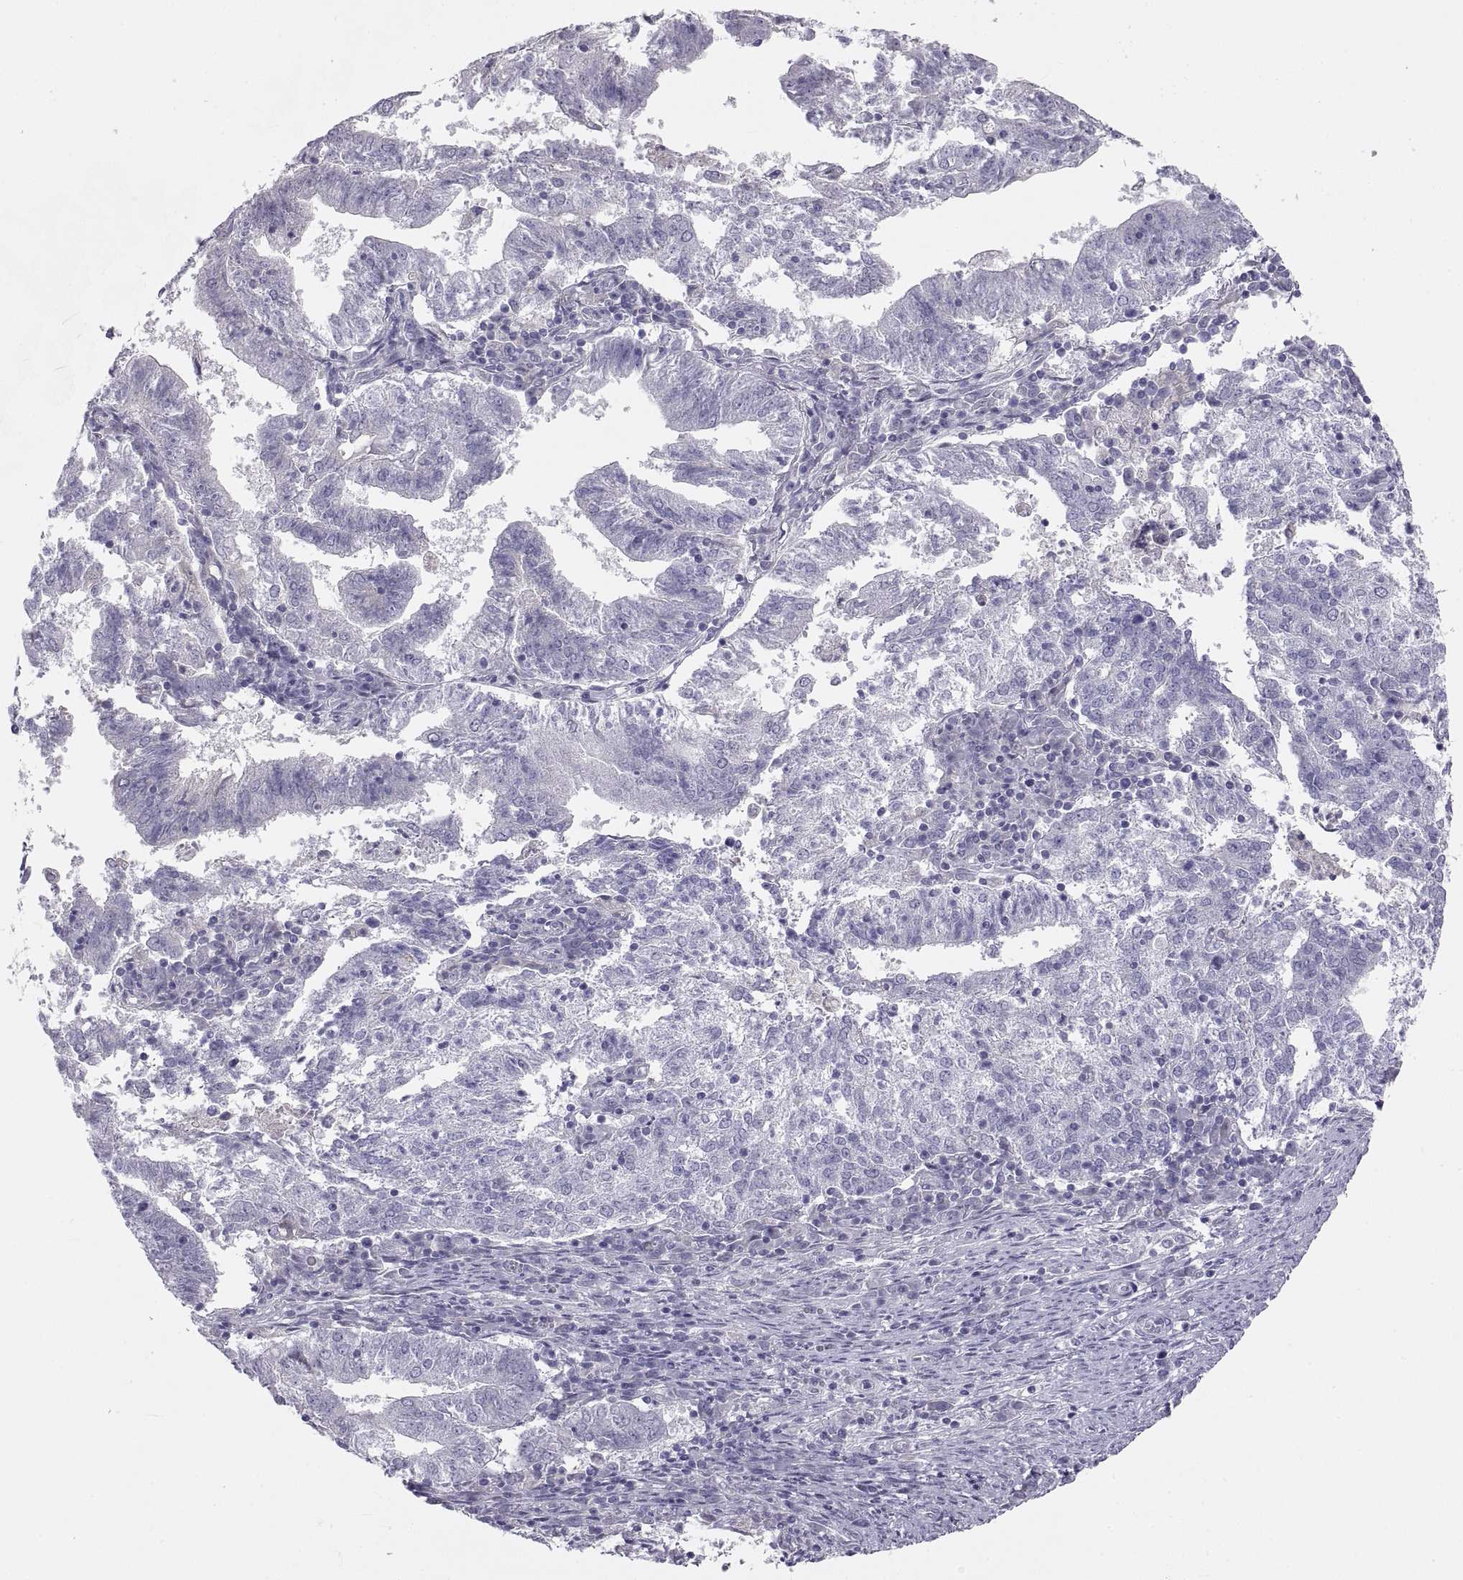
{"staining": {"intensity": "negative", "quantity": "none", "location": "none"}, "tissue": "endometrial cancer", "cell_type": "Tumor cells", "image_type": "cancer", "snomed": [{"axis": "morphology", "description": "Adenocarcinoma, NOS"}, {"axis": "topography", "description": "Endometrium"}], "caption": "Histopathology image shows no significant protein expression in tumor cells of endometrial cancer.", "gene": "CRYBB3", "patient": {"sex": "female", "age": 82}}